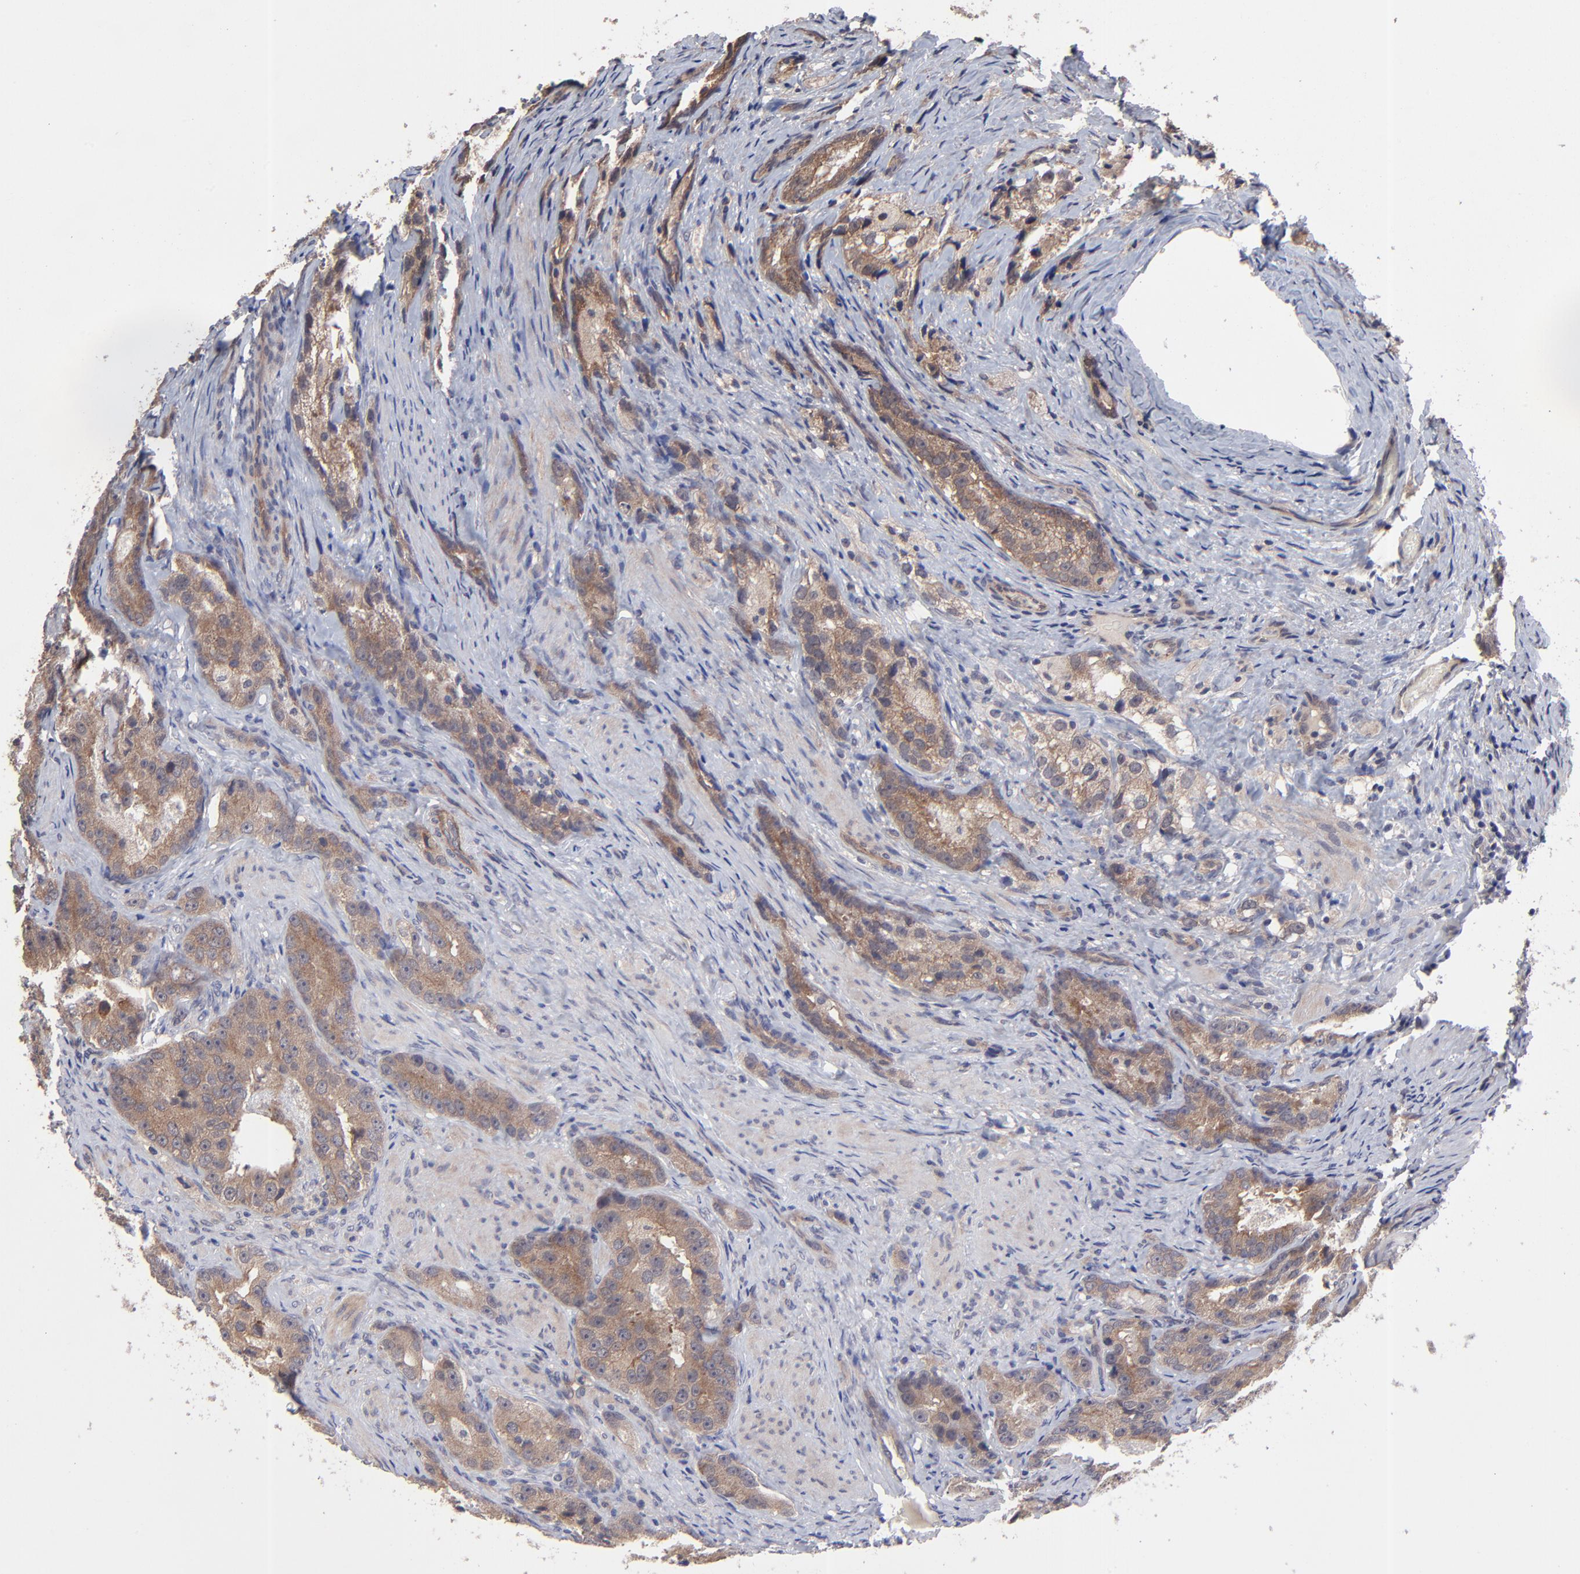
{"staining": {"intensity": "moderate", "quantity": ">75%", "location": "cytoplasmic/membranous"}, "tissue": "prostate cancer", "cell_type": "Tumor cells", "image_type": "cancer", "snomed": [{"axis": "morphology", "description": "Adenocarcinoma, High grade"}, {"axis": "topography", "description": "Prostate"}], "caption": "Prostate high-grade adenocarcinoma stained with a brown dye demonstrates moderate cytoplasmic/membranous positive expression in about >75% of tumor cells.", "gene": "ZNF780B", "patient": {"sex": "male", "age": 63}}